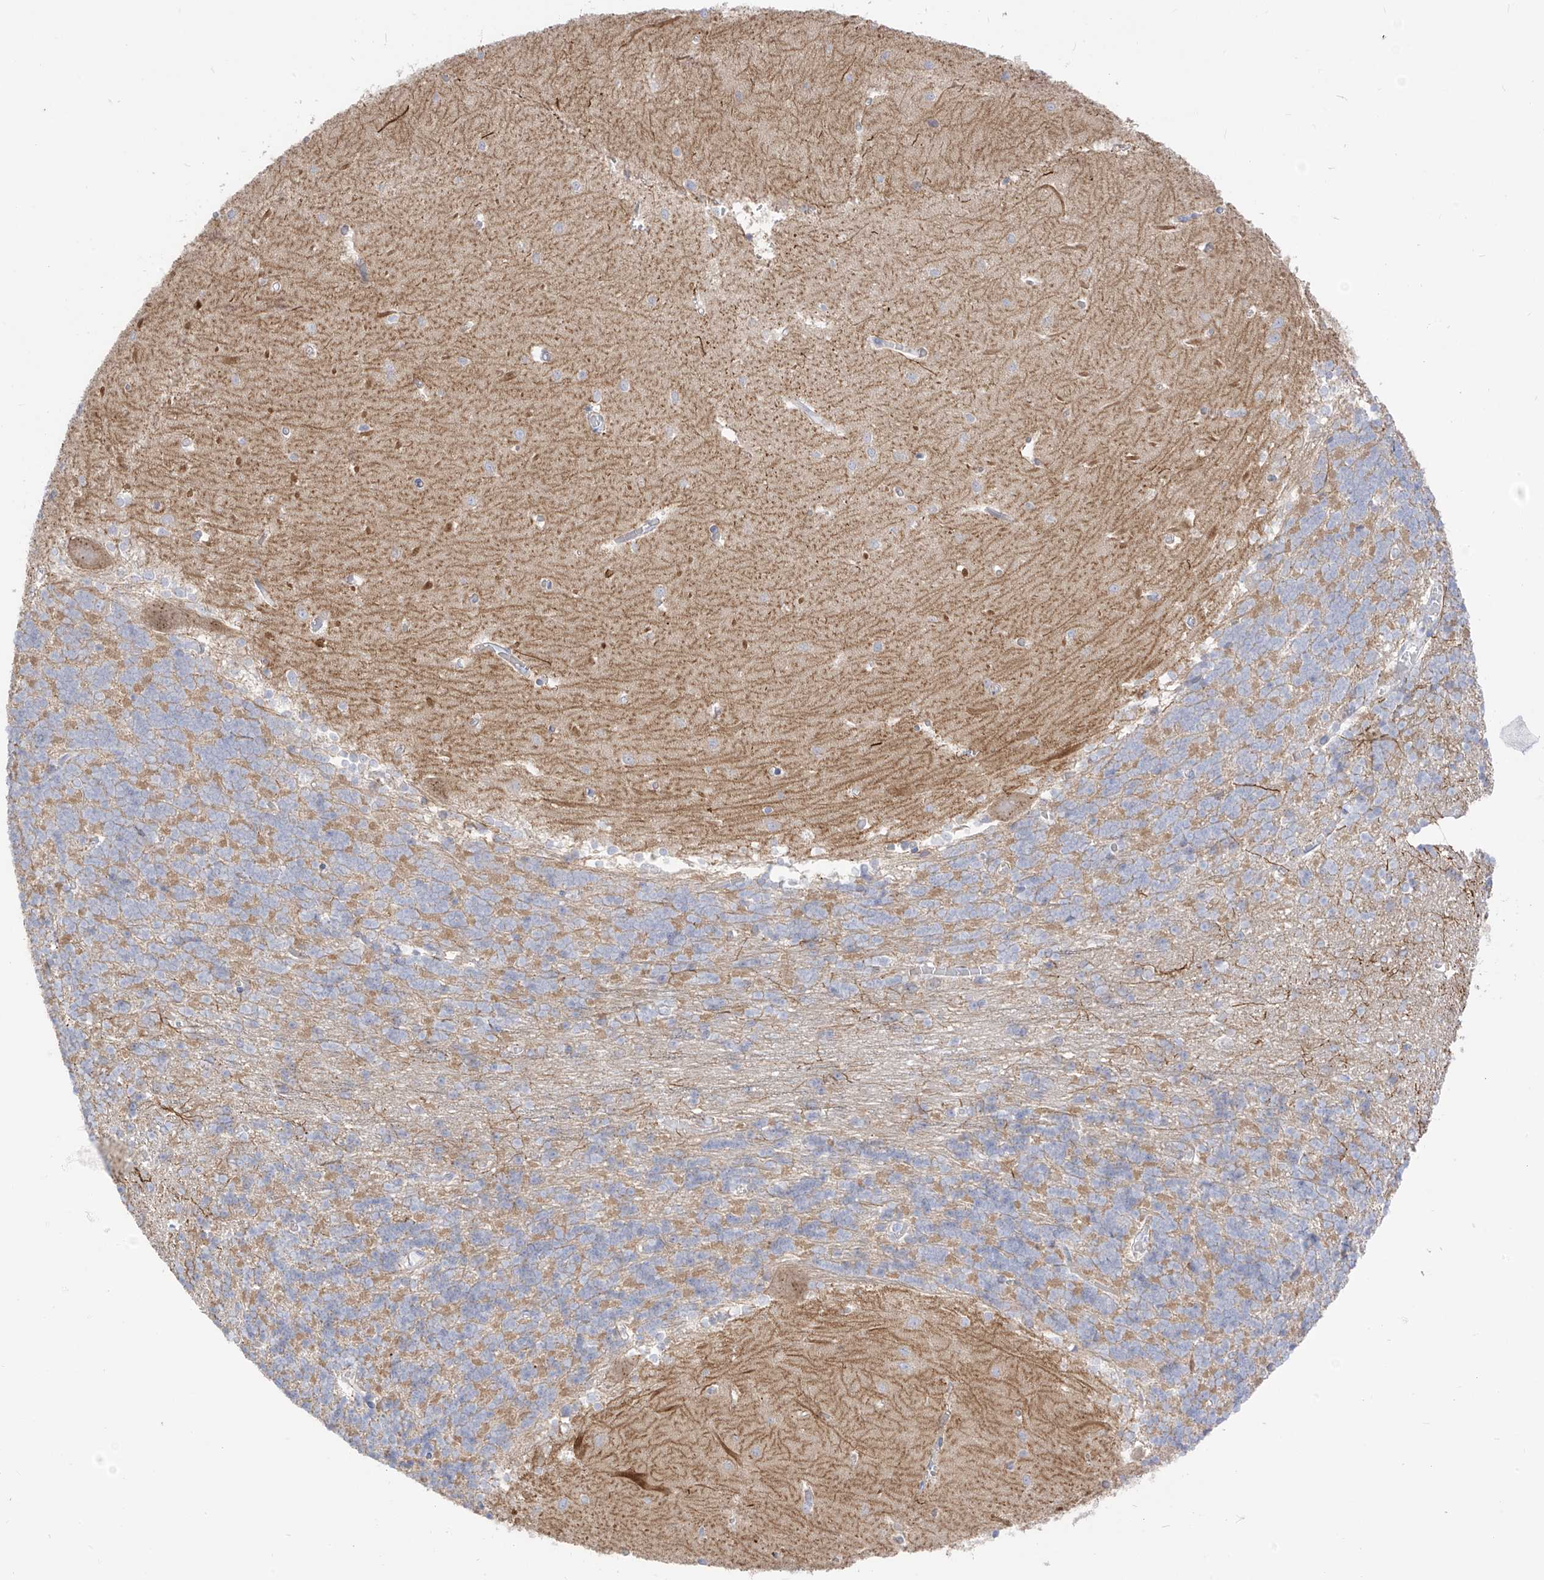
{"staining": {"intensity": "weak", "quantity": "<25%", "location": "cytoplasmic/membranous"}, "tissue": "cerebellum", "cell_type": "Cells in granular layer", "image_type": "normal", "snomed": [{"axis": "morphology", "description": "Normal tissue, NOS"}, {"axis": "topography", "description": "Cerebellum"}], "caption": "IHC of benign human cerebellum shows no staining in cells in granular layer.", "gene": "ARHGEF40", "patient": {"sex": "male", "age": 37}}